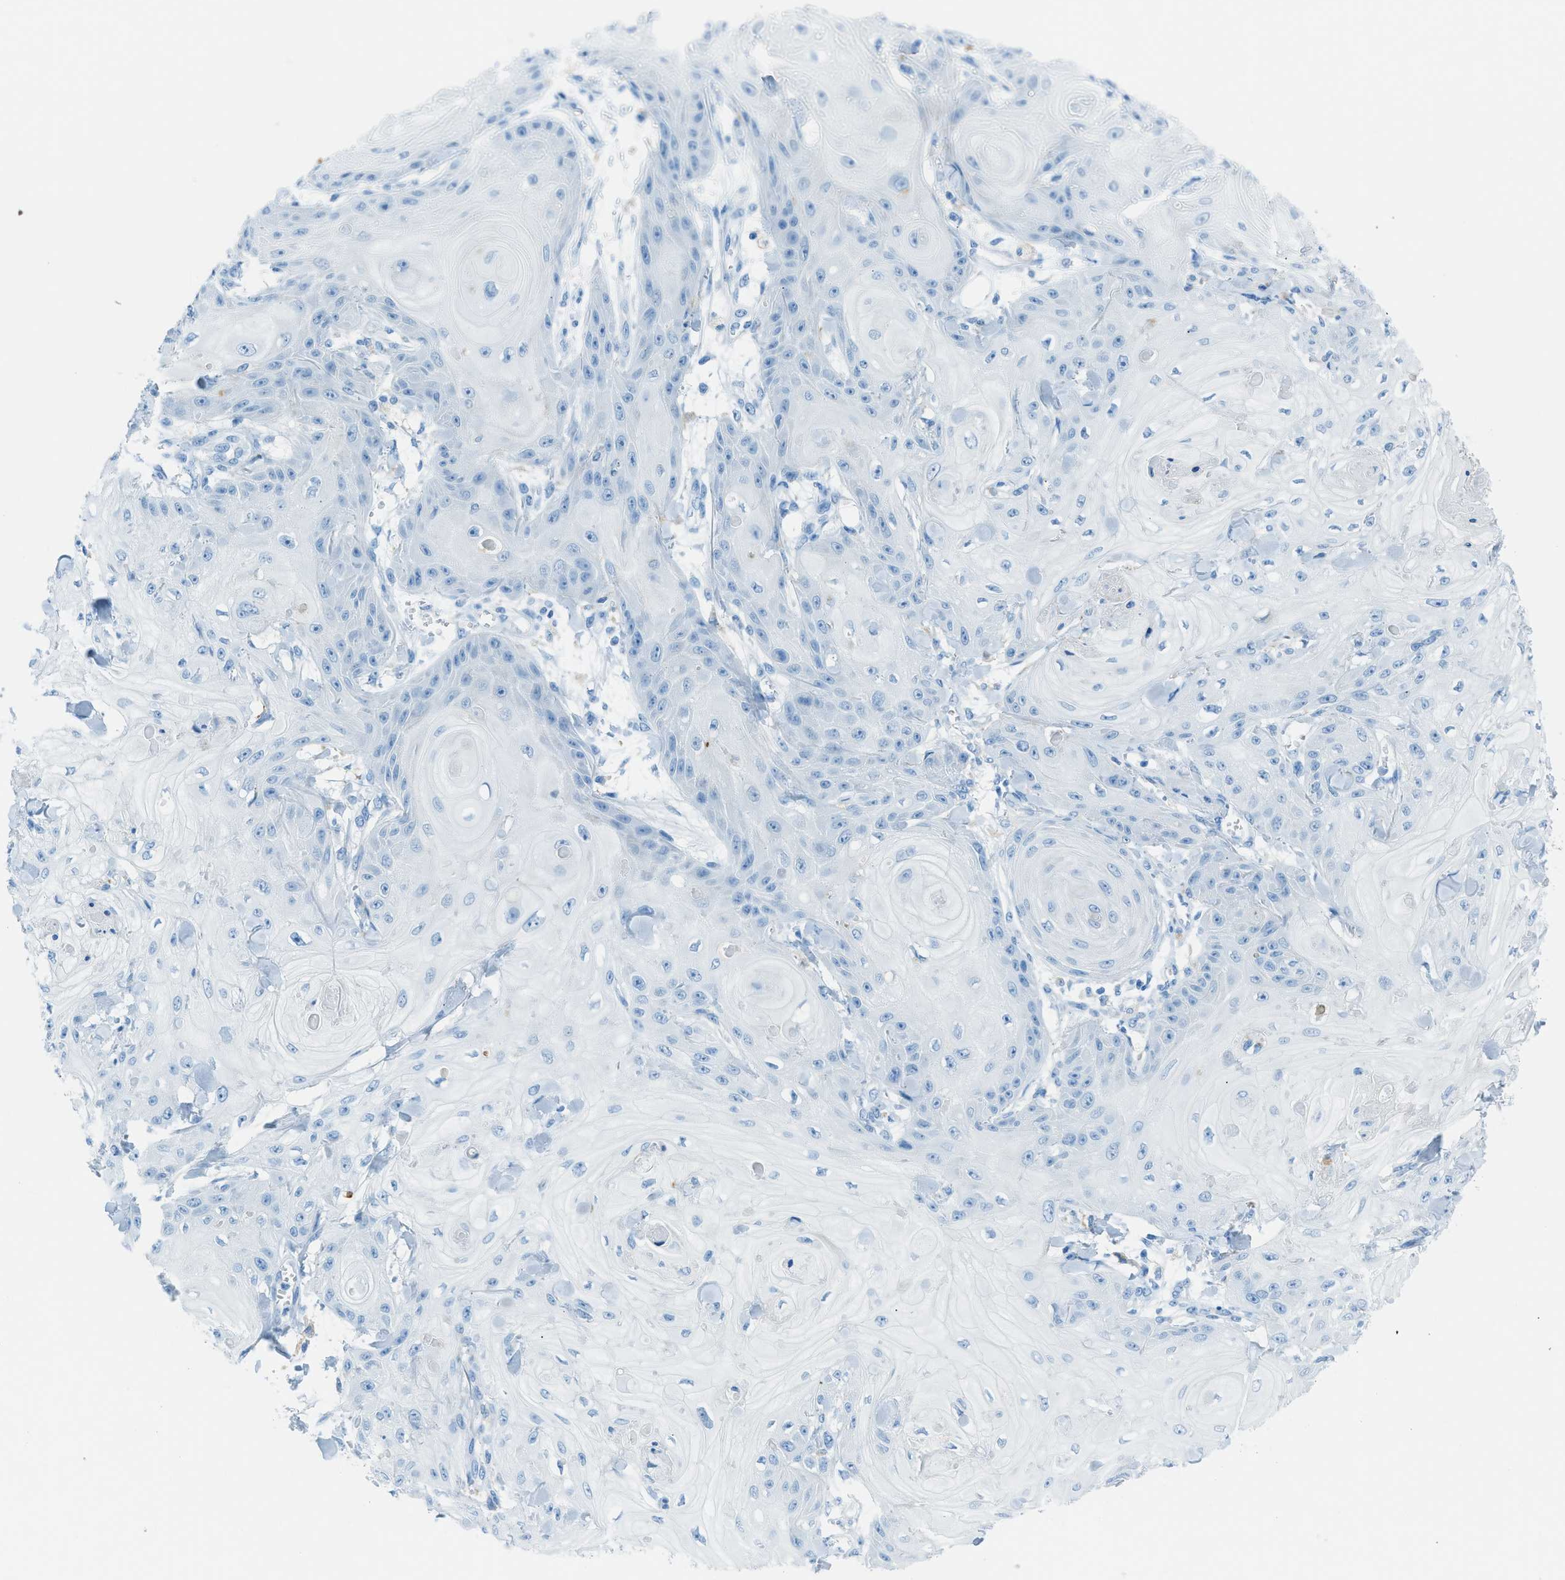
{"staining": {"intensity": "negative", "quantity": "none", "location": "none"}, "tissue": "skin cancer", "cell_type": "Tumor cells", "image_type": "cancer", "snomed": [{"axis": "morphology", "description": "Squamous cell carcinoma, NOS"}, {"axis": "topography", "description": "Skin"}], "caption": "A high-resolution micrograph shows IHC staining of squamous cell carcinoma (skin), which displays no significant expression in tumor cells.", "gene": "C21orf62", "patient": {"sex": "male", "age": 74}}